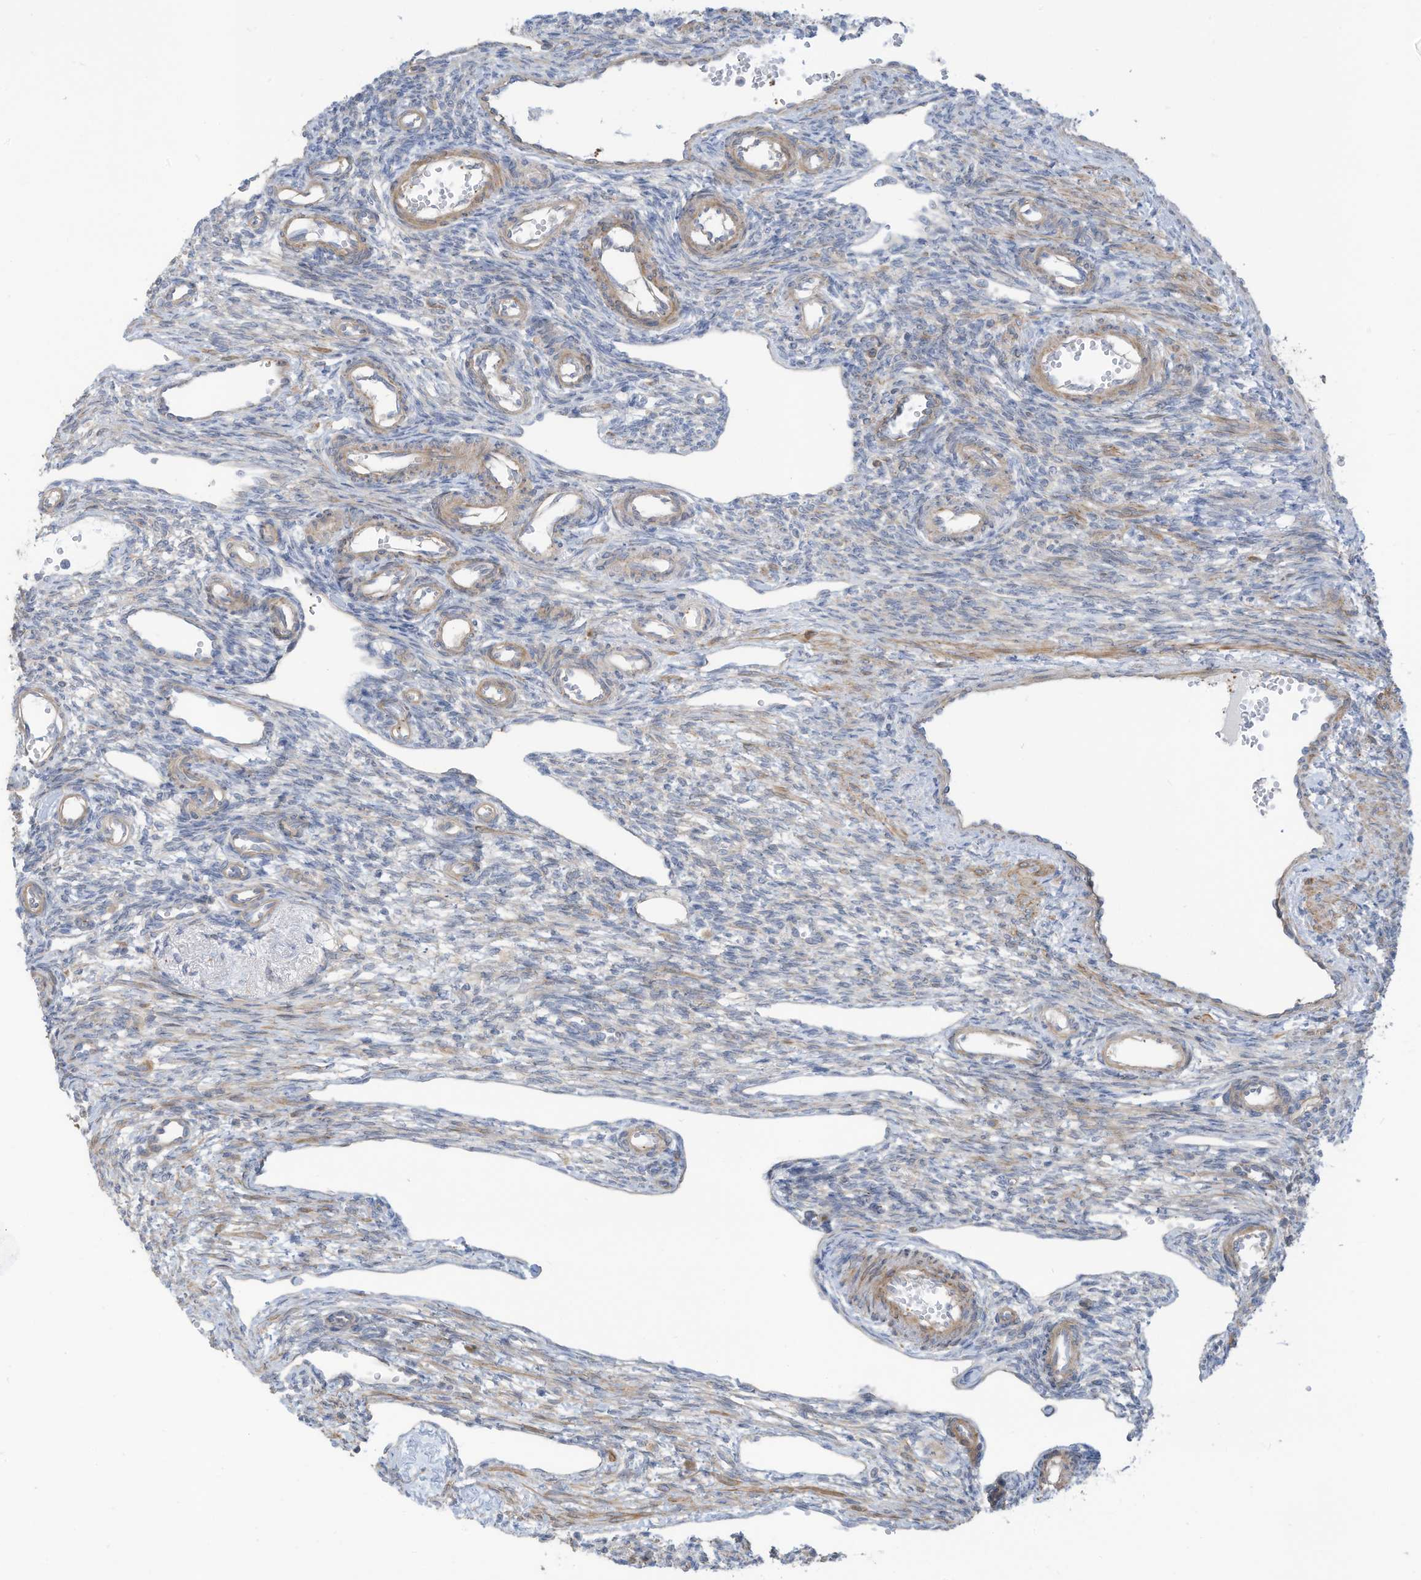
{"staining": {"intensity": "negative", "quantity": "none", "location": "none"}, "tissue": "ovary", "cell_type": "Ovarian stroma cells", "image_type": "normal", "snomed": [{"axis": "morphology", "description": "Normal tissue, NOS"}, {"axis": "morphology", "description": "Cyst, NOS"}, {"axis": "topography", "description": "Ovary"}], "caption": "This is an immunohistochemistry (IHC) micrograph of normal human ovary. There is no staining in ovarian stroma cells.", "gene": "GTPBP2", "patient": {"sex": "female", "age": 33}}